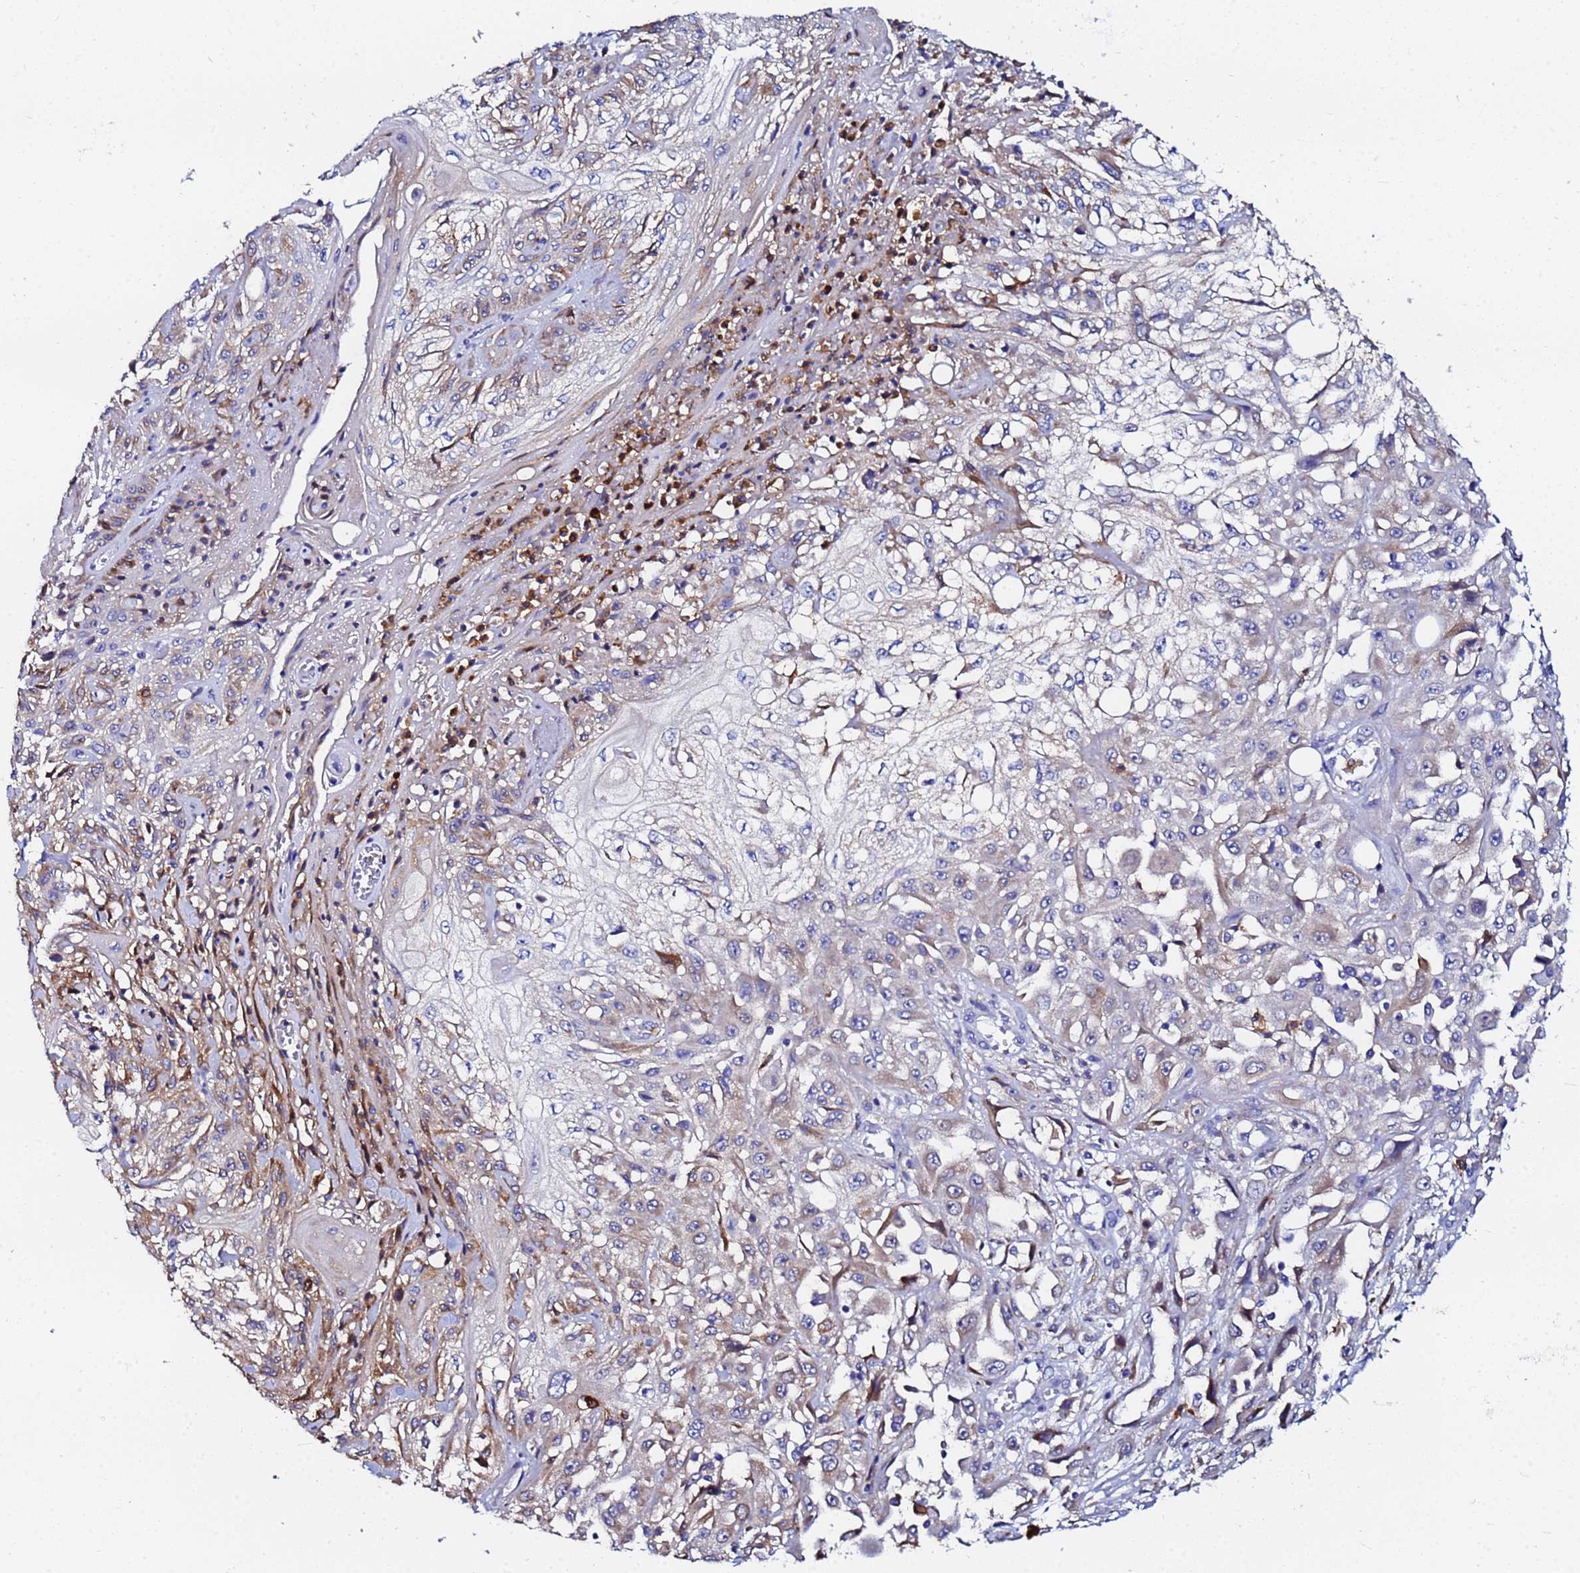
{"staining": {"intensity": "negative", "quantity": "none", "location": "none"}, "tissue": "skin cancer", "cell_type": "Tumor cells", "image_type": "cancer", "snomed": [{"axis": "morphology", "description": "Squamous cell carcinoma, NOS"}, {"axis": "morphology", "description": "Squamous cell carcinoma, metastatic, NOS"}, {"axis": "topography", "description": "Skin"}, {"axis": "topography", "description": "Lymph node"}], "caption": "The image shows no staining of tumor cells in metastatic squamous cell carcinoma (skin). The staining was performed using DAB (3,3'-diaminobenzidine) to visualize the protein expression in brown, while the nuclei were stained in blue with hematoxylin (Magnification: 20x).", "gene": "BASP1", "patient": {"sex": "male", "age": 75}}